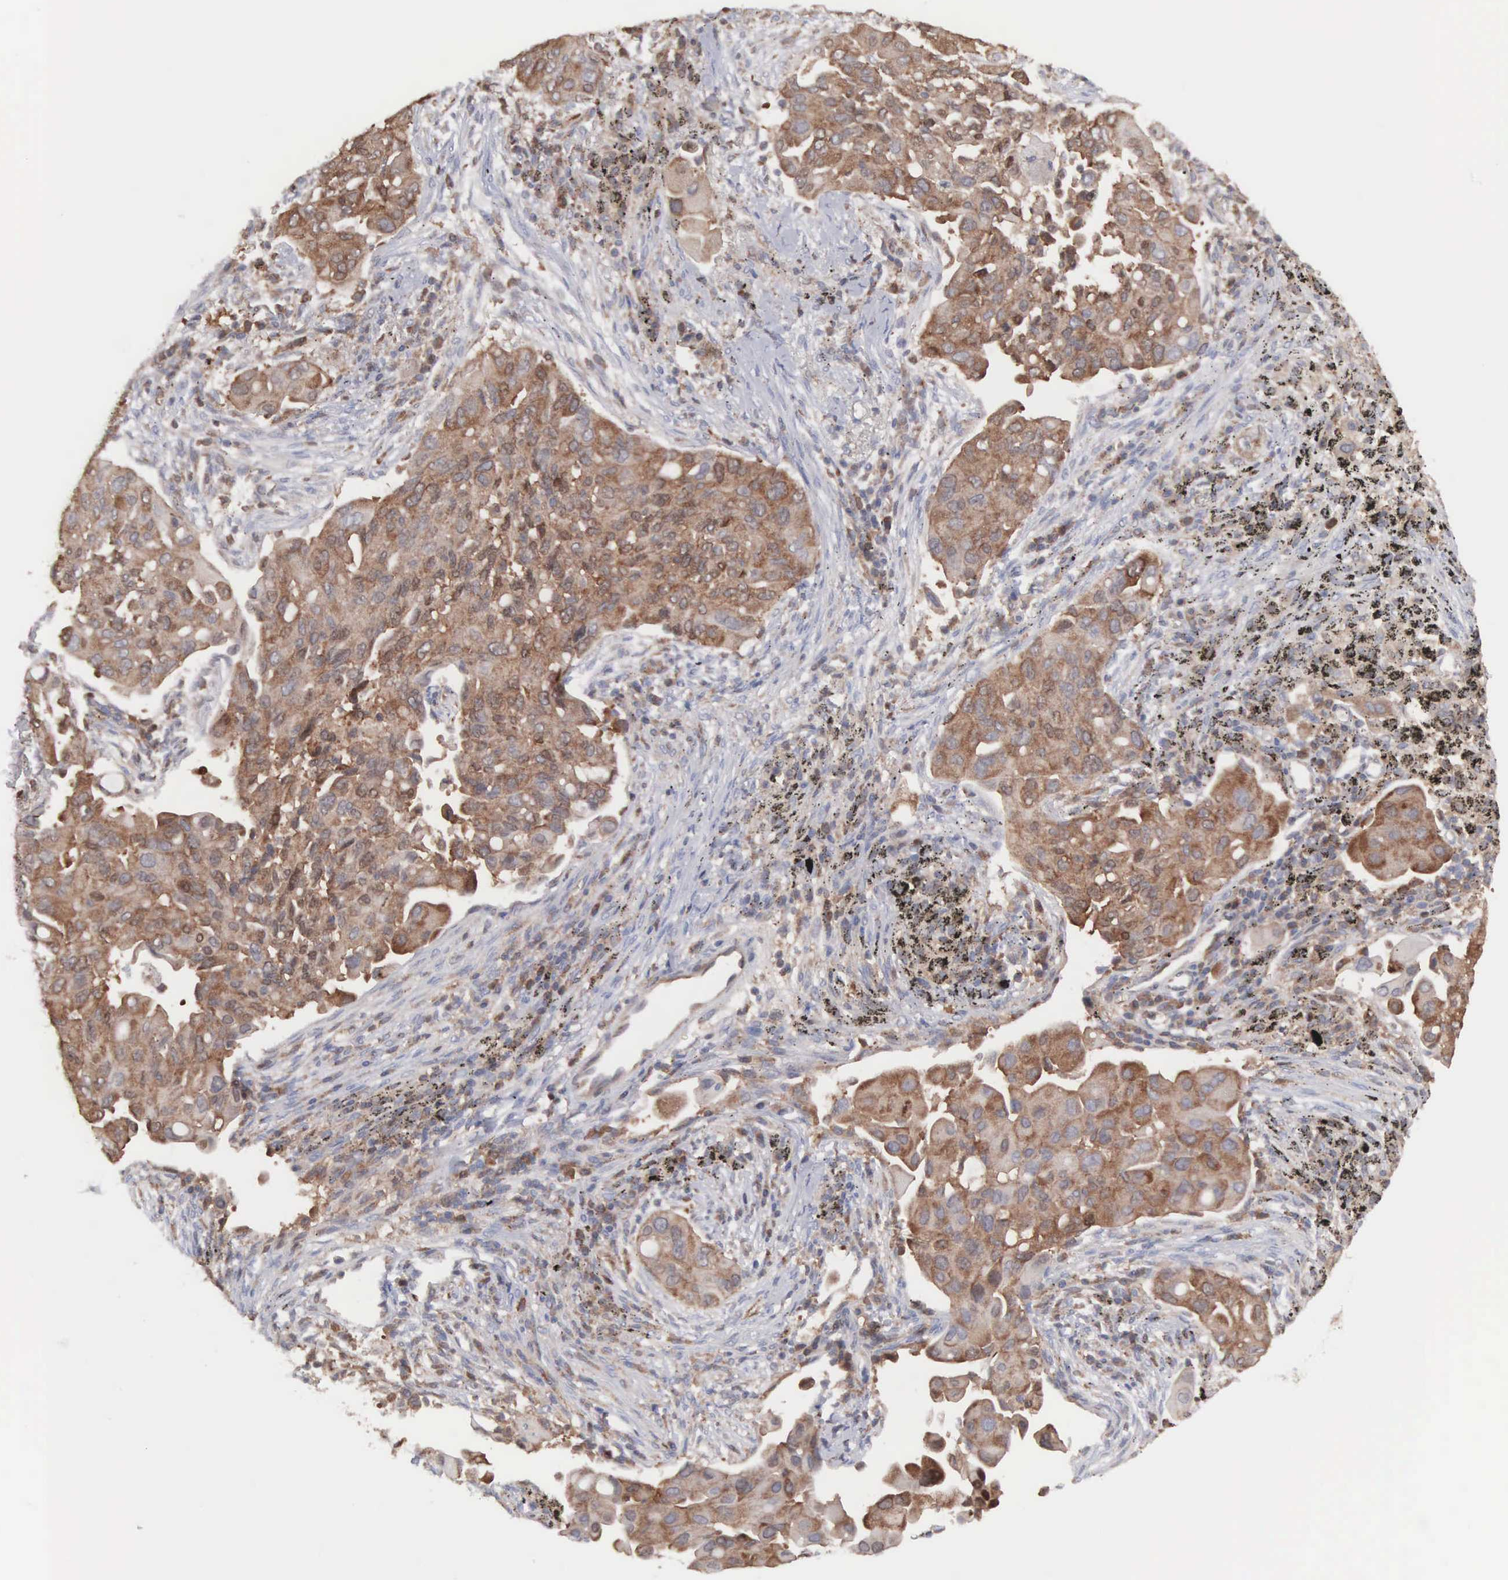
{"staining": {"intensity": "moderate", "quantity": ">75%", "location": "cytoplasmic/membranous"}, "tissue": "lung cancer", "cell_type": "Tumor cells", "image_type": "cancer", "snomed": [{"axis": "morphology", "description": "Adenocarcinoma, NOS"}, {"axis": "topography", "description": "Lung"}], "caption": "Human lung cancer stained with a brown dye reveals moderate cytoplasmic/membranous positive positivity in approximately >75% of tumor cells.", "gene": "MTHFD1", "patient": {"sex": "male", "age": 68}}